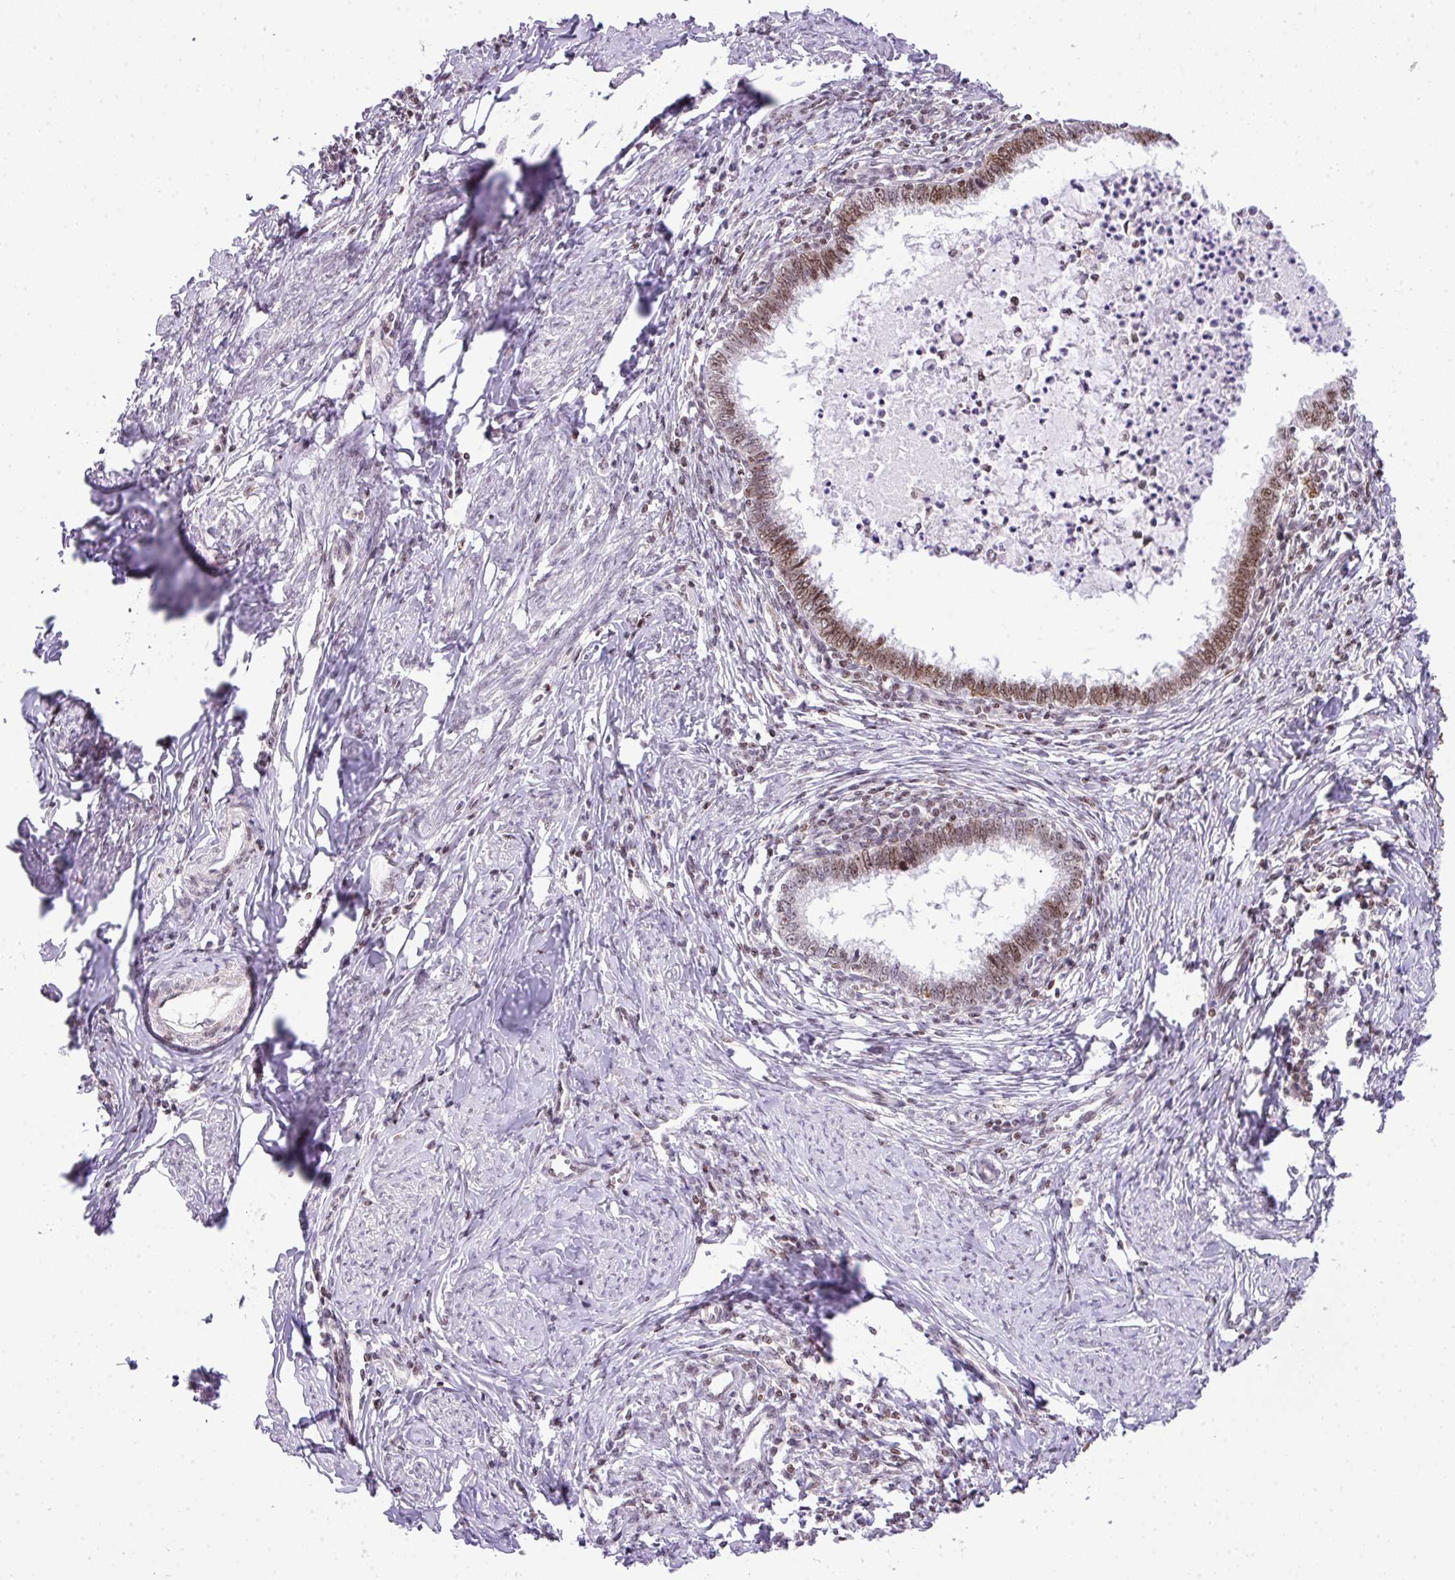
{"staining": {"intensity": "moderate", "quantity": "25%-75%", "location": "nuclear"}, "tissue": "cervical cancer", "cell_type": "Tumor cells", "image_type": "cancer", "snomed": [{"axis": "morphology", "description": "Adenocarcinoma, NOS"}, {"axis": "topography", "description": "Cervix"}], "caption": "This image exhibits adenocarcinoma (cervical) stained with immunohistochemistry to label a protein in brown. The nuclear of tumor cells show moderate positivity for the protein. Nuclei are counter-stained blue.", "gene": "CCDC137", "patient": {"sex": "female", "age": 36}}